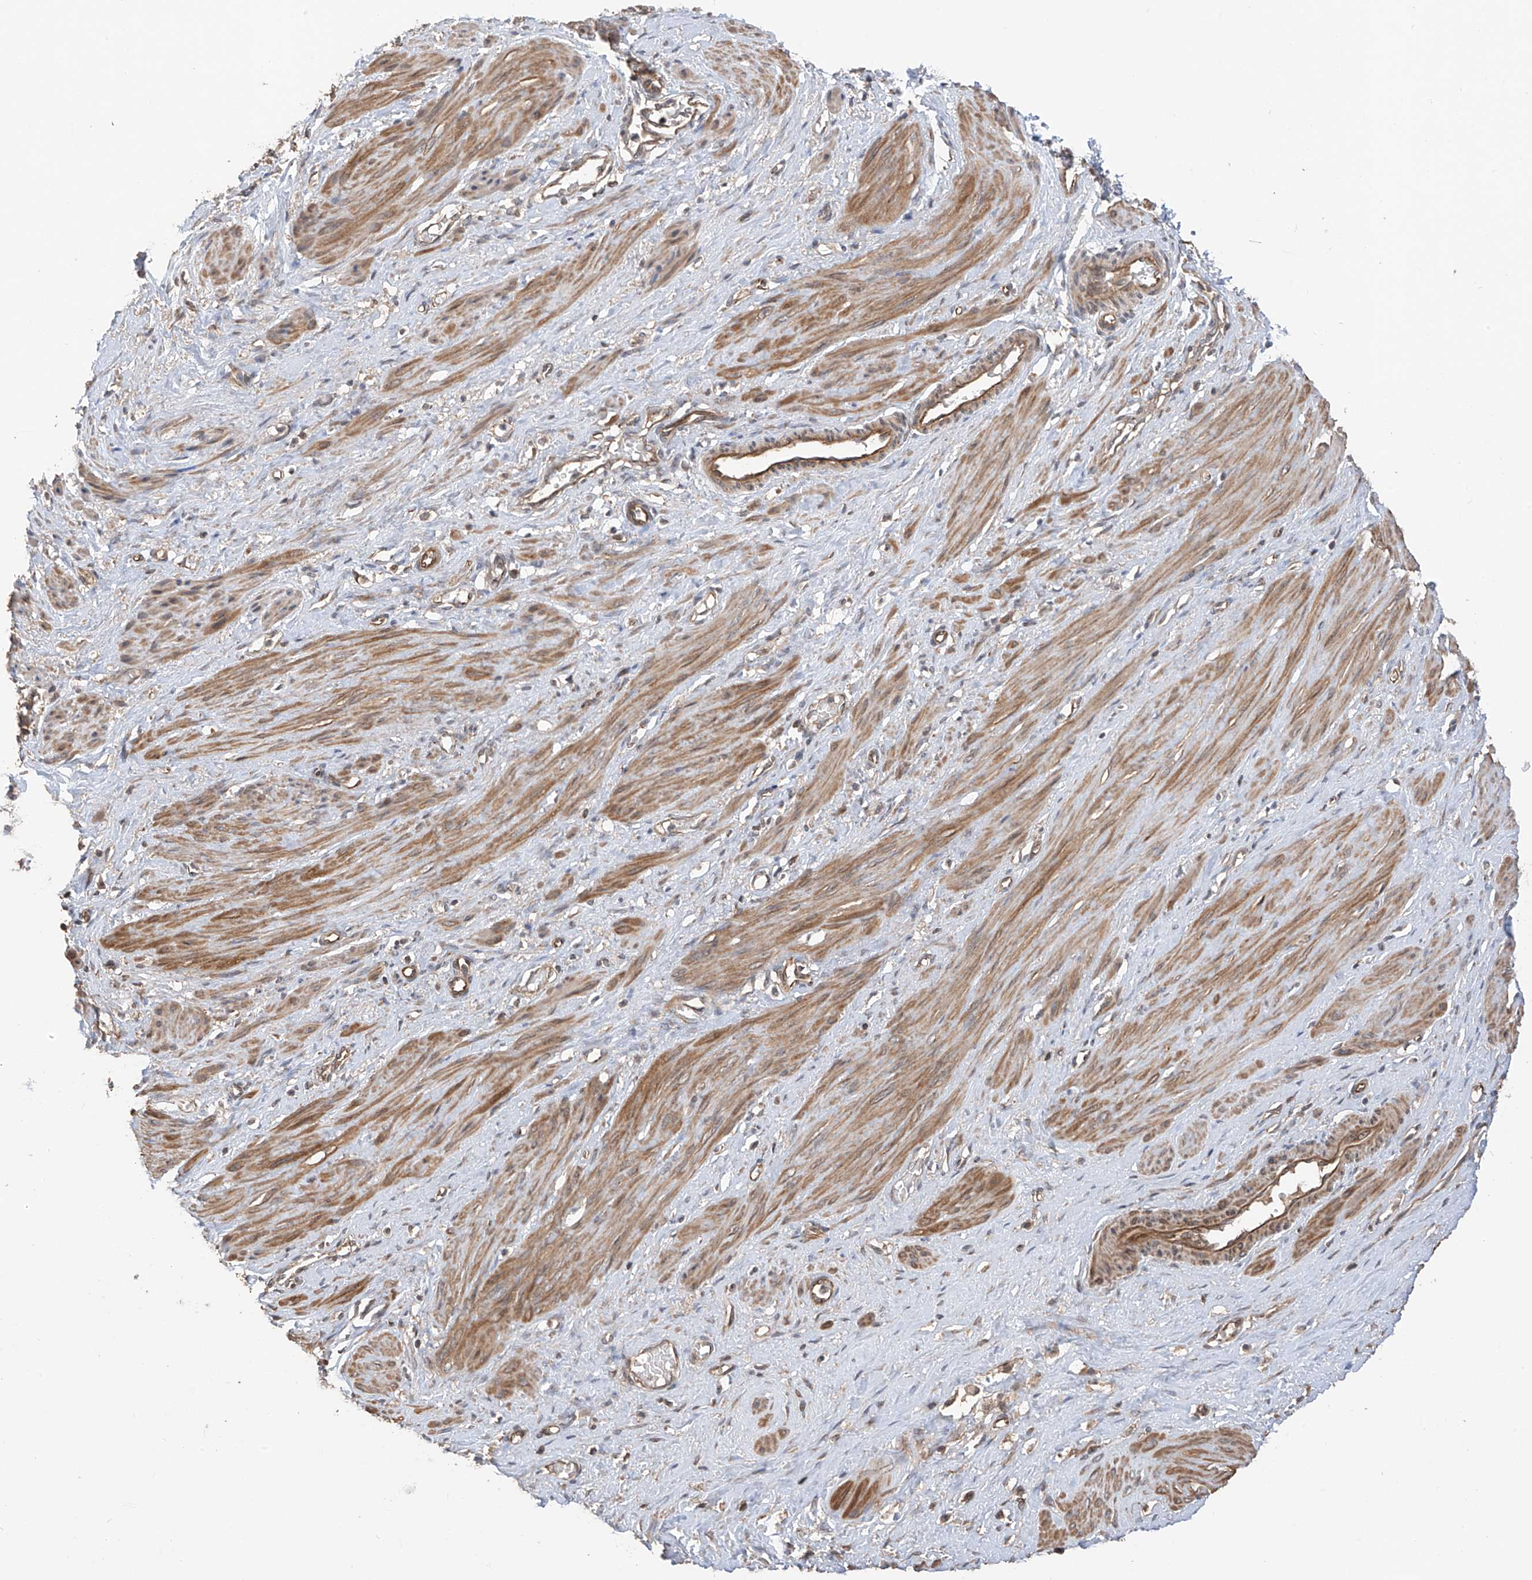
{"staining": {"intensity": "moderate", "quantity": ">75%", "location": "cytoplasmic/membranous"}, "tissue": "smooth muscle", "cell_type": "Smooth muscle cells", "image_type": "normal", "snomed": [{"axis": "morphology", "description": "Normal tissue, NOS"}, {"axis": "topography", "description": "Endometrium"}], "caption": "Immunohistochemistry (IHC) of normal human smooth muscle demonstrates medium levels of moderate cytoplasmic/membranous expression in approximately >75% of smooth muscle cells.", "gene": "RPAIN", "patient": {"sex": "female", "age": 33}}